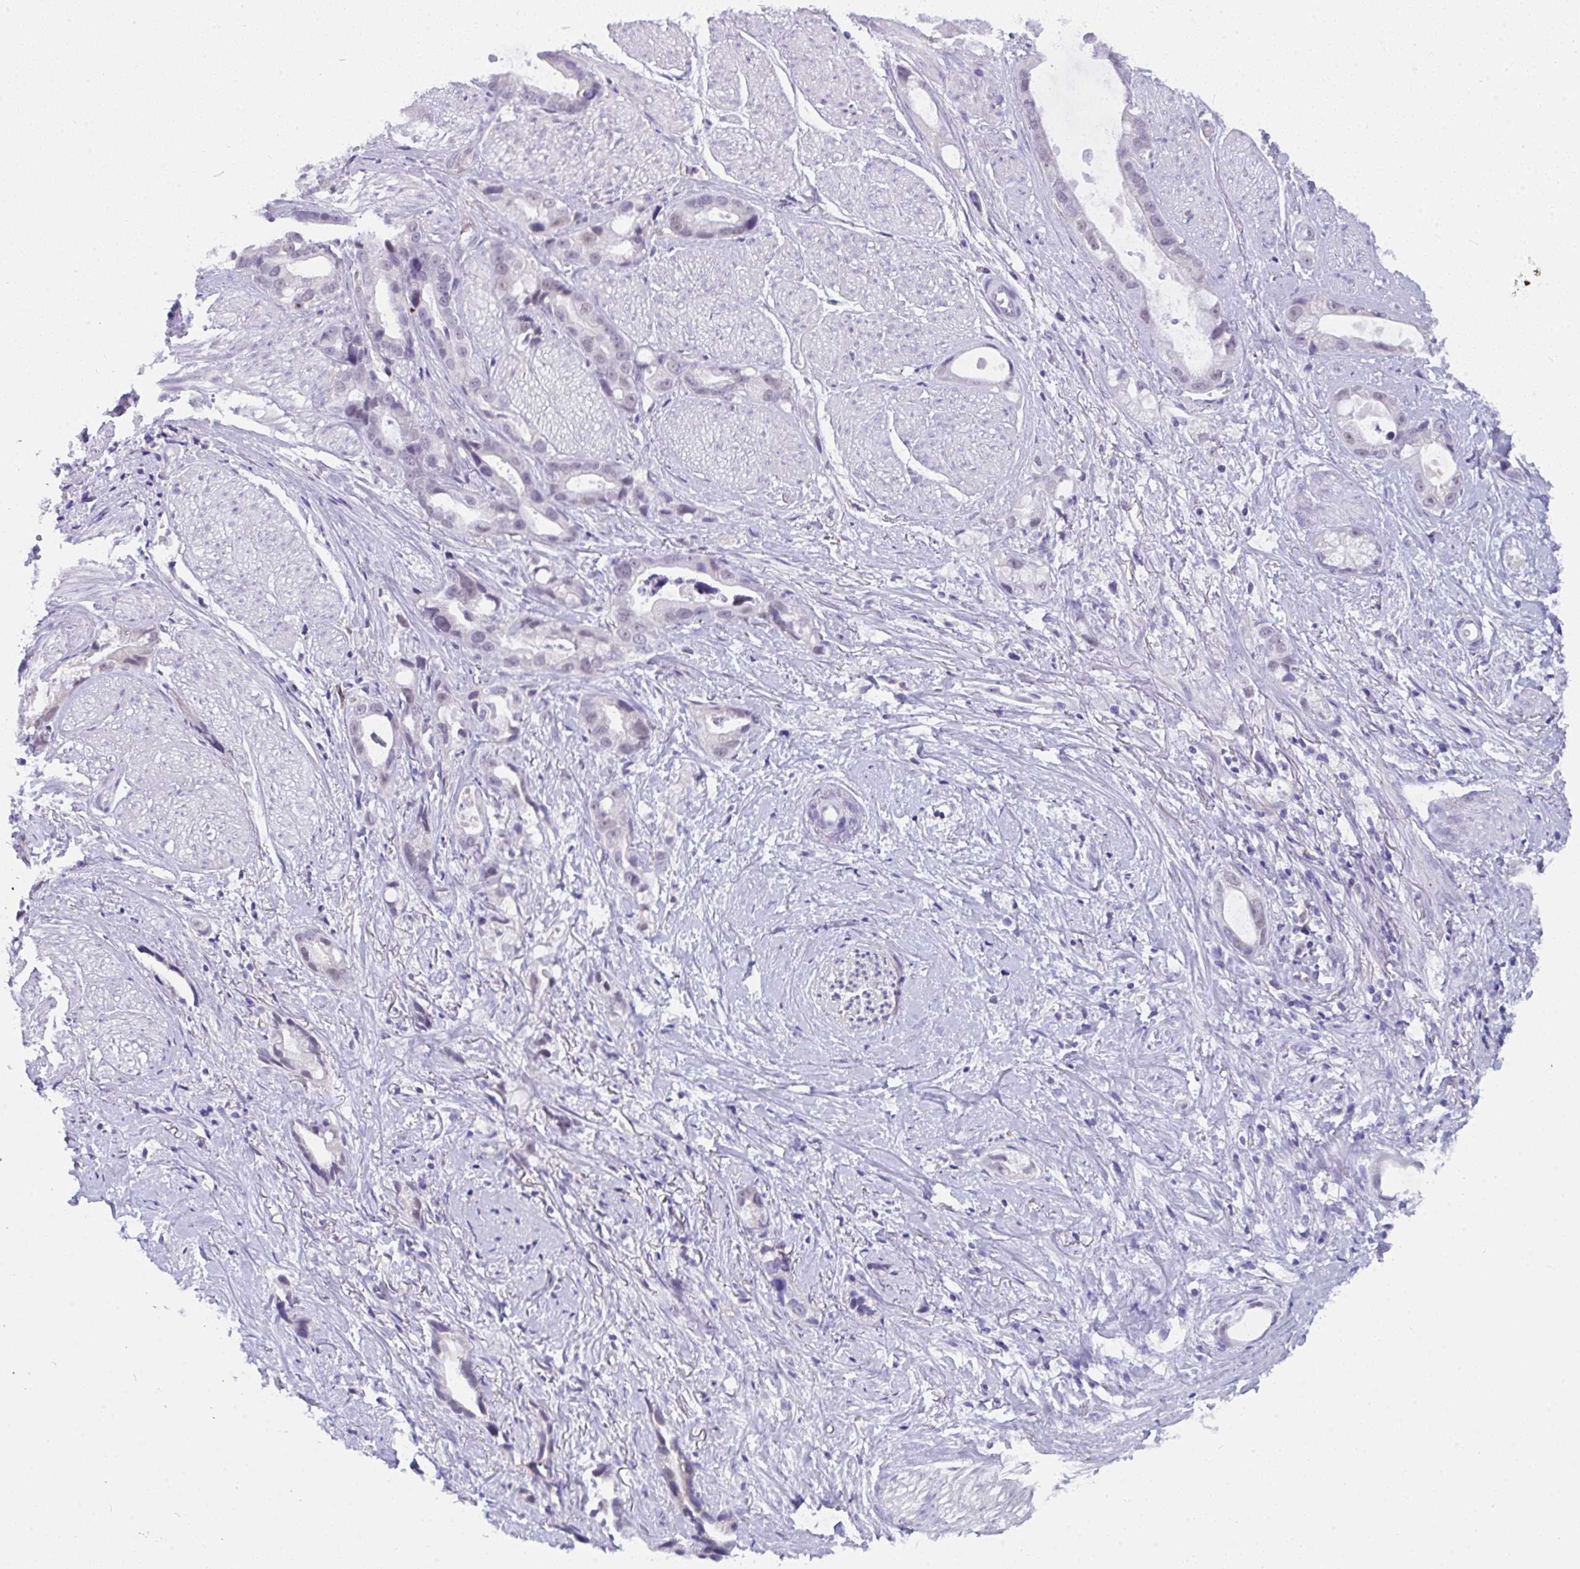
{"staining": {"intensity": "negative", "quantity": "none", "location": "none"}, "tissue": "stomach cancer", "cell_type": "Tumor cells", "image_type": "cancer", "snomed": [{"axis": "morphology", "description": "Adenocarcinoma, NOS"}, {"axis": "topography", "description": "Stomach"}], "caption": "Protein analysis of stomach cancer (adenocarcinoma) displays no significant expression in tumor cells.", "gene": "CDK13", "patient": {"sex": "male", "age": 55}}